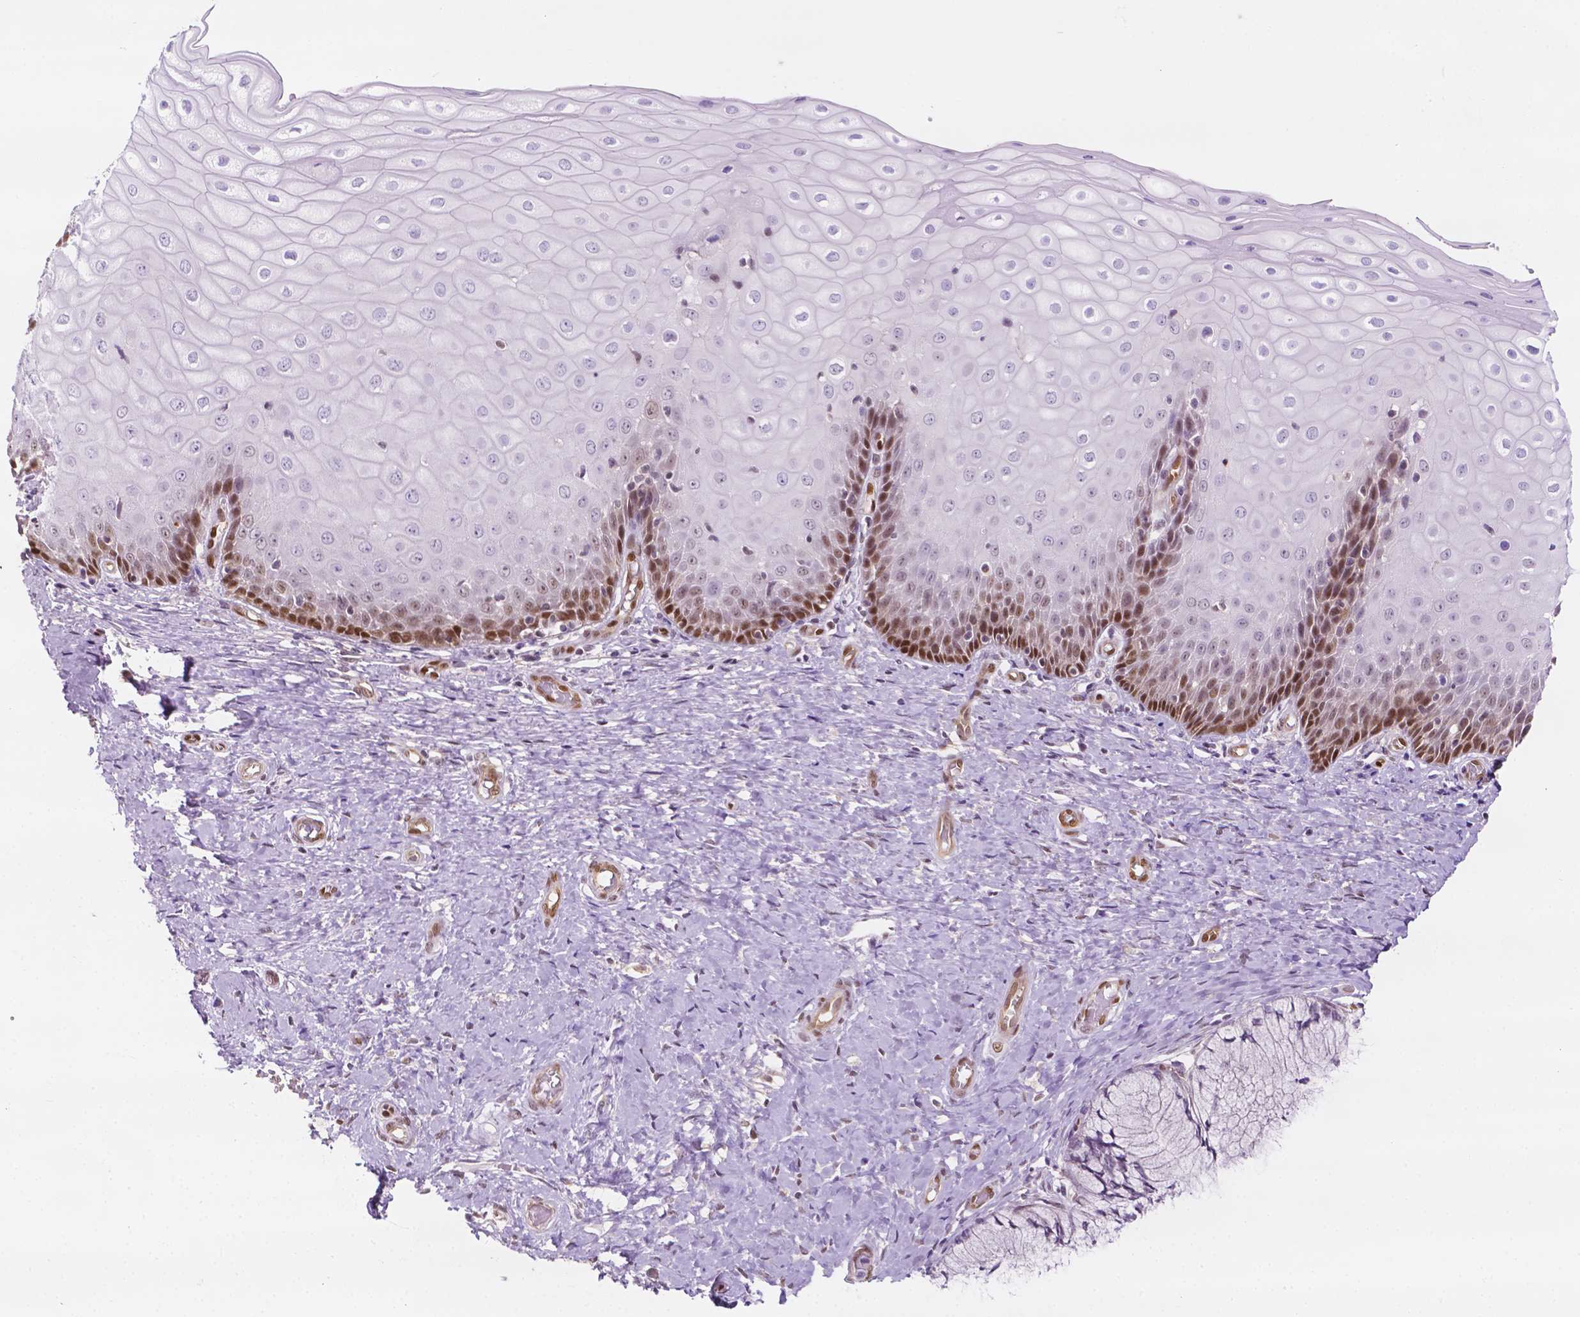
{"staining": {"intensity": "weak", "quantity": "25%-75%", "location": "cytoplasmic/membranous"}, "tissue": "cervix", "cell_type": "Glandular cells", "image_type": "normal", "snomed": [{"axis": "morphology", "description": "Normal tissue, NOS"}, {"axis": "topography", "description": "Cervix"}], "caption": "Immunohistochemical staining of benign human cervix shows low levels of weak cytoplasmic/membranous expression in approximately 25%-75% of glandular cells.", "gene": "ERF", "patient": {"sex": "female", "age": 37}}